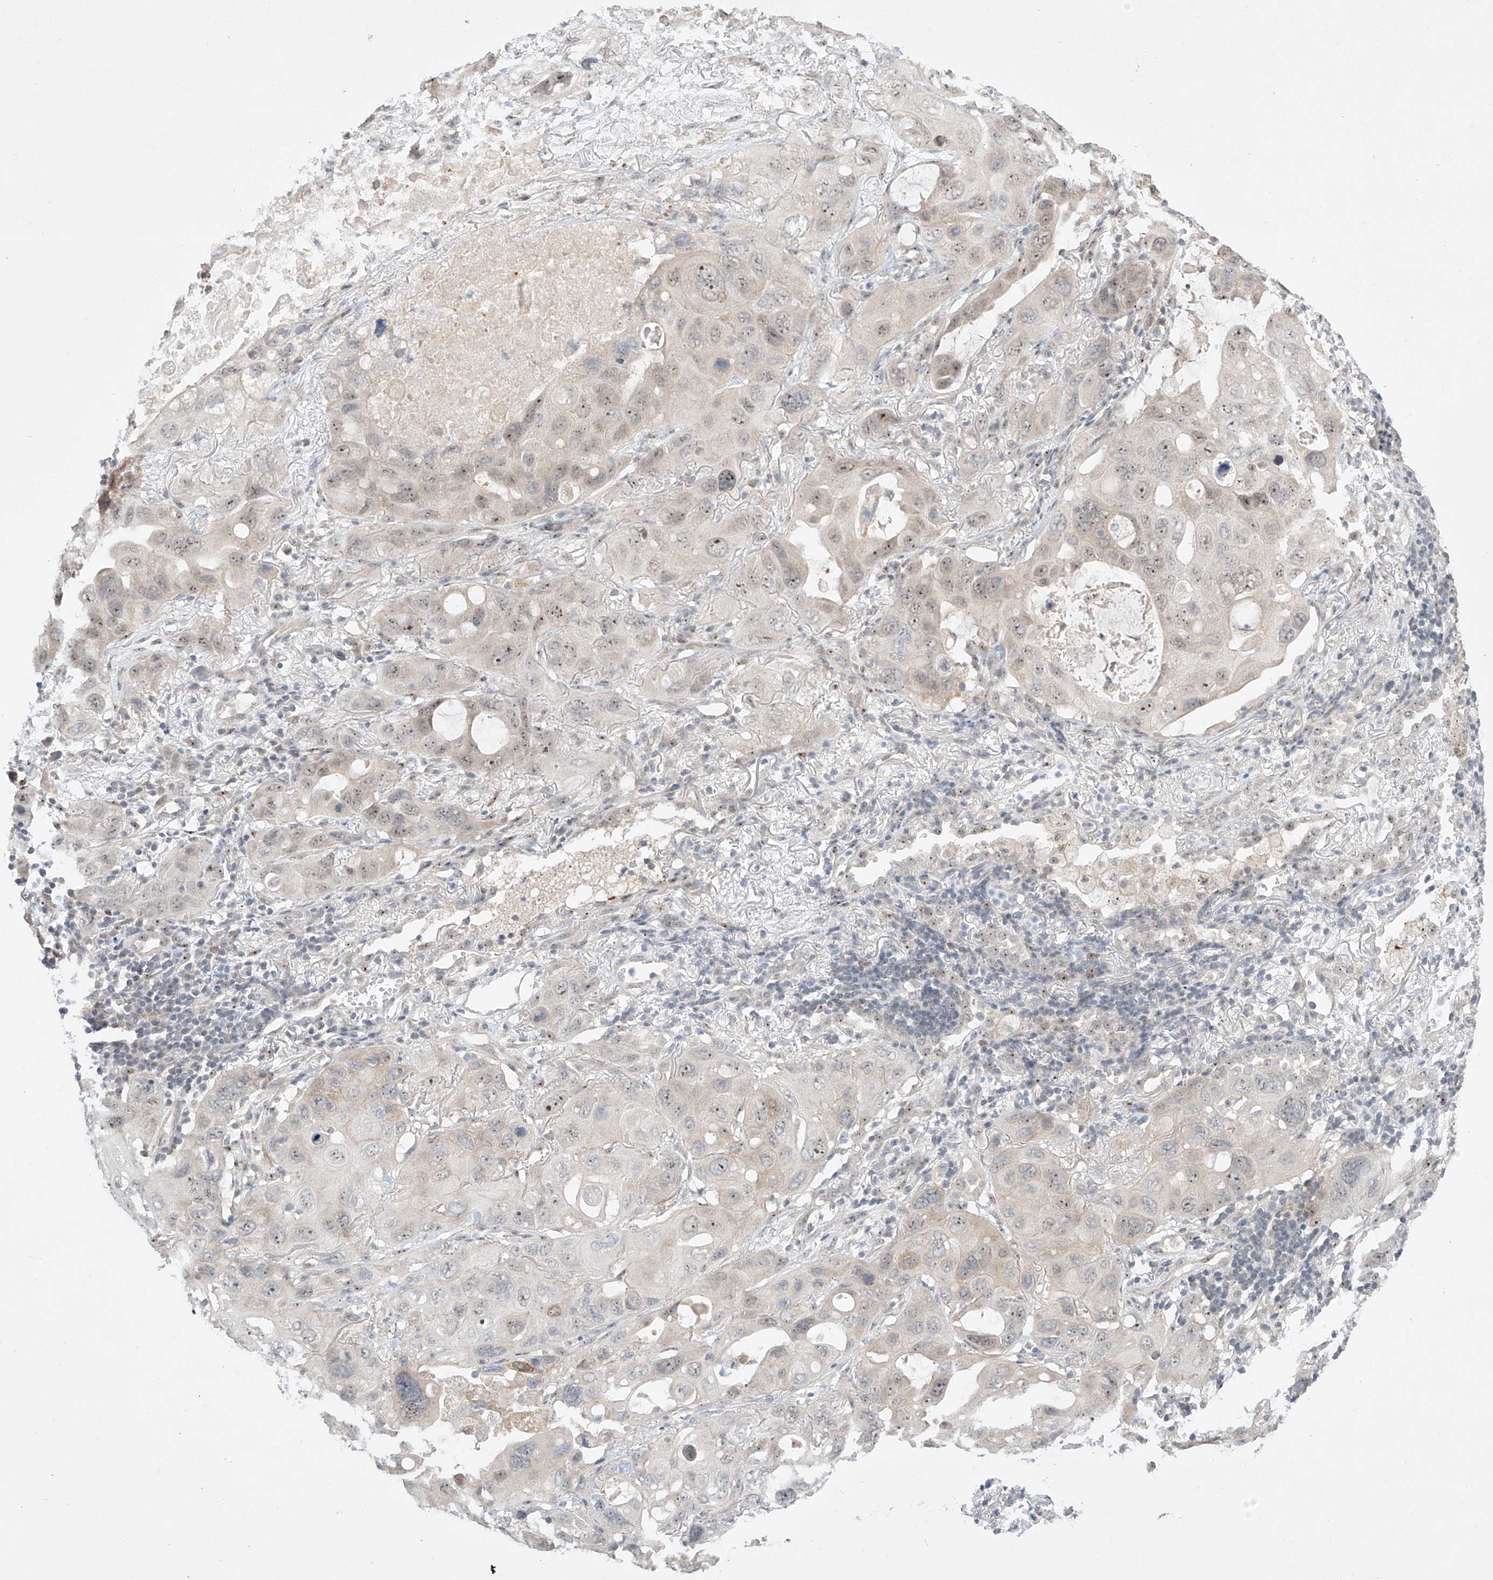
{"staining": {"intensity": "weak", "quantity": "25%-75%", "location": "nuclear"}, "tissue": "lung cancer", "cell_type": "Tumor cells", "image_type": "cancer", "snomed": [{"axis": "morphology", "description": "Squamous cell carcinoma, NOS"}, {"axis": "topography", "description": "Lung"}], "caption": "Protein staining of squamous cell carcinoma (lung) tissue displays weak nuclear expression in approximately 25%-75% of tumor cells.", "gene": "TASP1", "patient": {"sex": "female", "age": 73}}